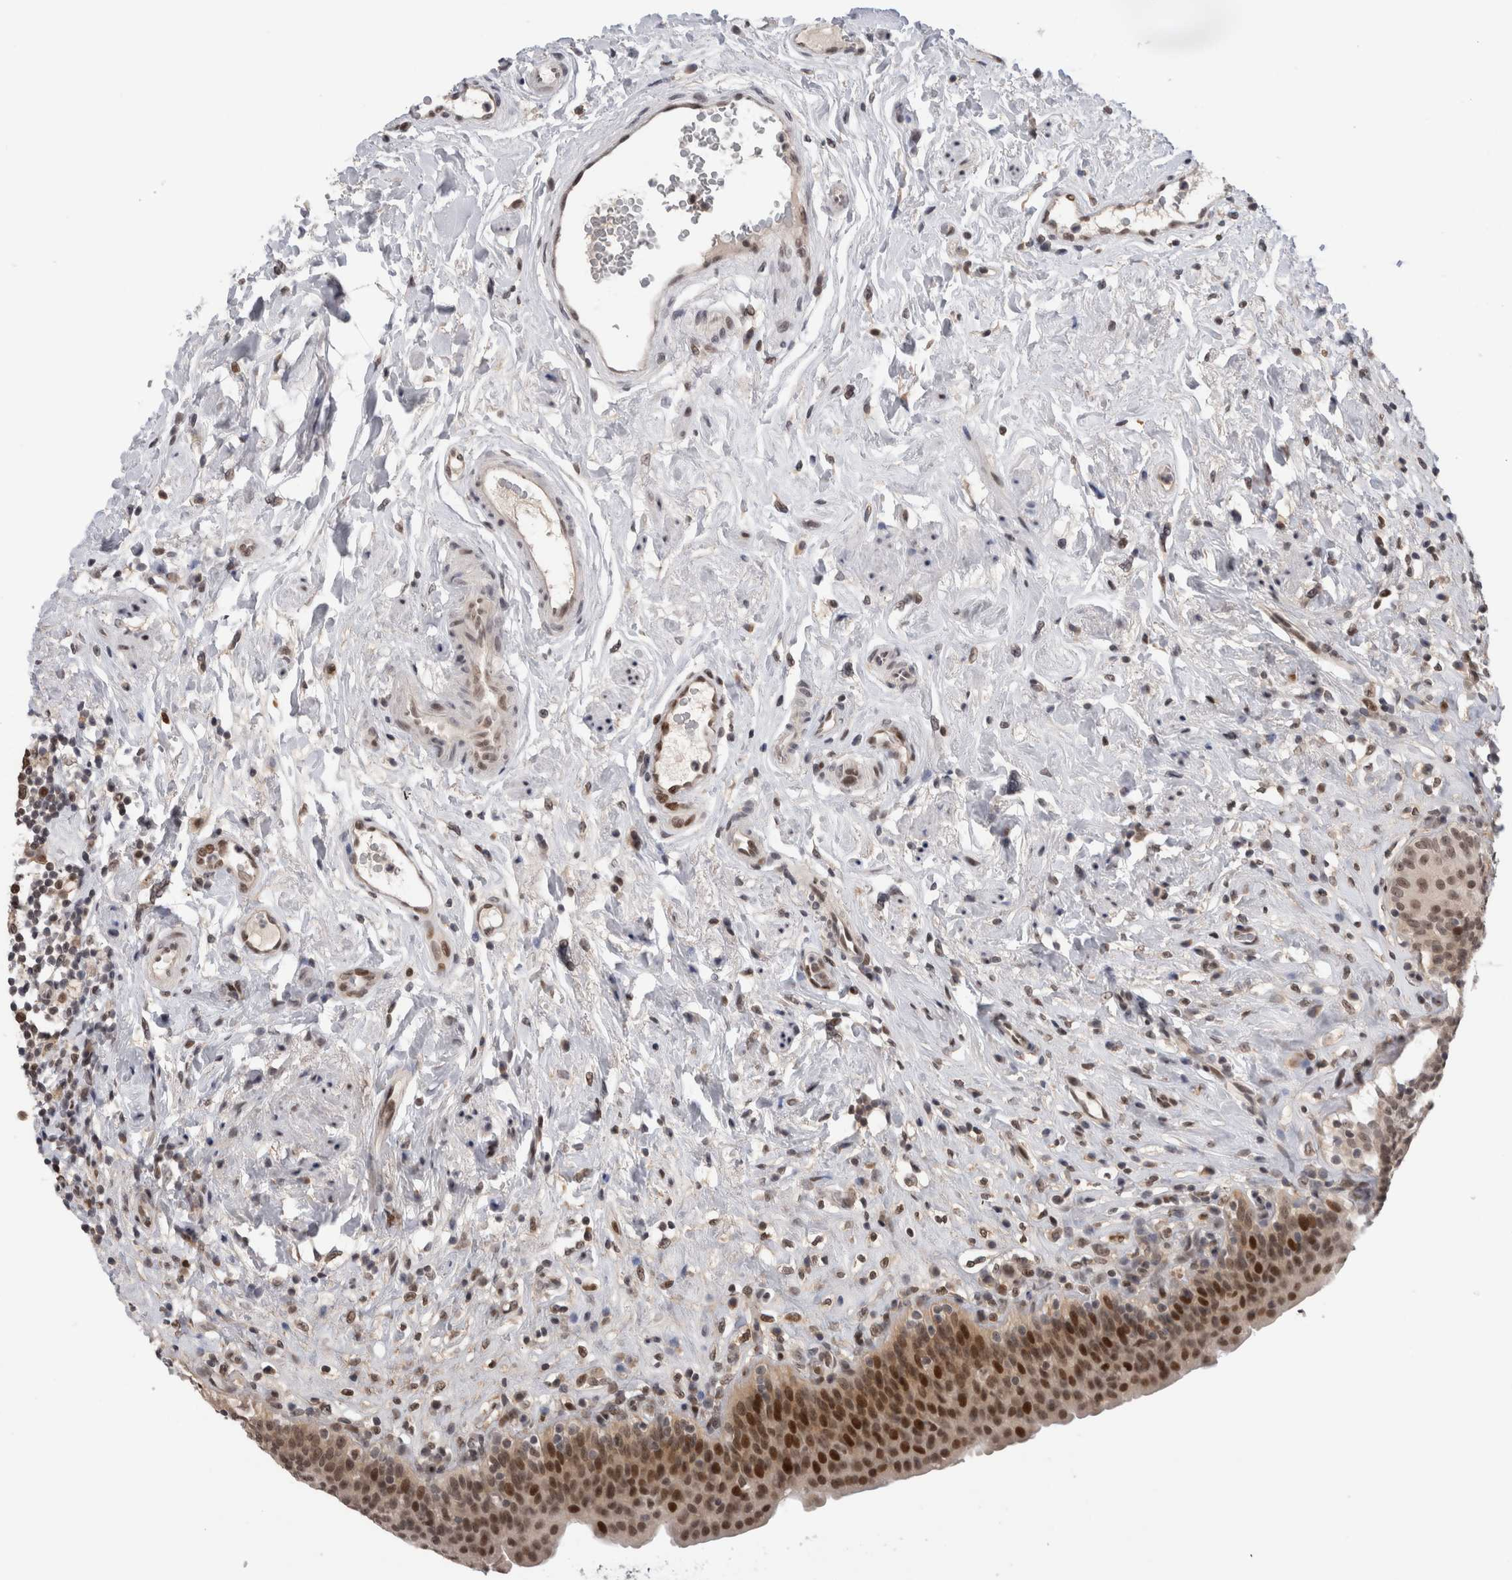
{"staining": {"intensity": "strong", "quantity": ">75%", "location": "nuclear"}, "tissue": "urinary bladder", "cell_type": "Urothelial cells", "image_type": "normal", "snomed": [{"axis": "morphology", "description": "Normal tissue, NOS"}, {"axis": "topography", "description": "Urinary bladder"}], "caption": "A brown stain shows strong nuclear expression of a protein in urothelial cells of normal human urinary bladder. Immunohistochemistry (ihc) stains the protein of interest in brown and the nuclei are stained blue.", "gene": "ZNF521", "patient": {"sex": "male", "age": 83}}